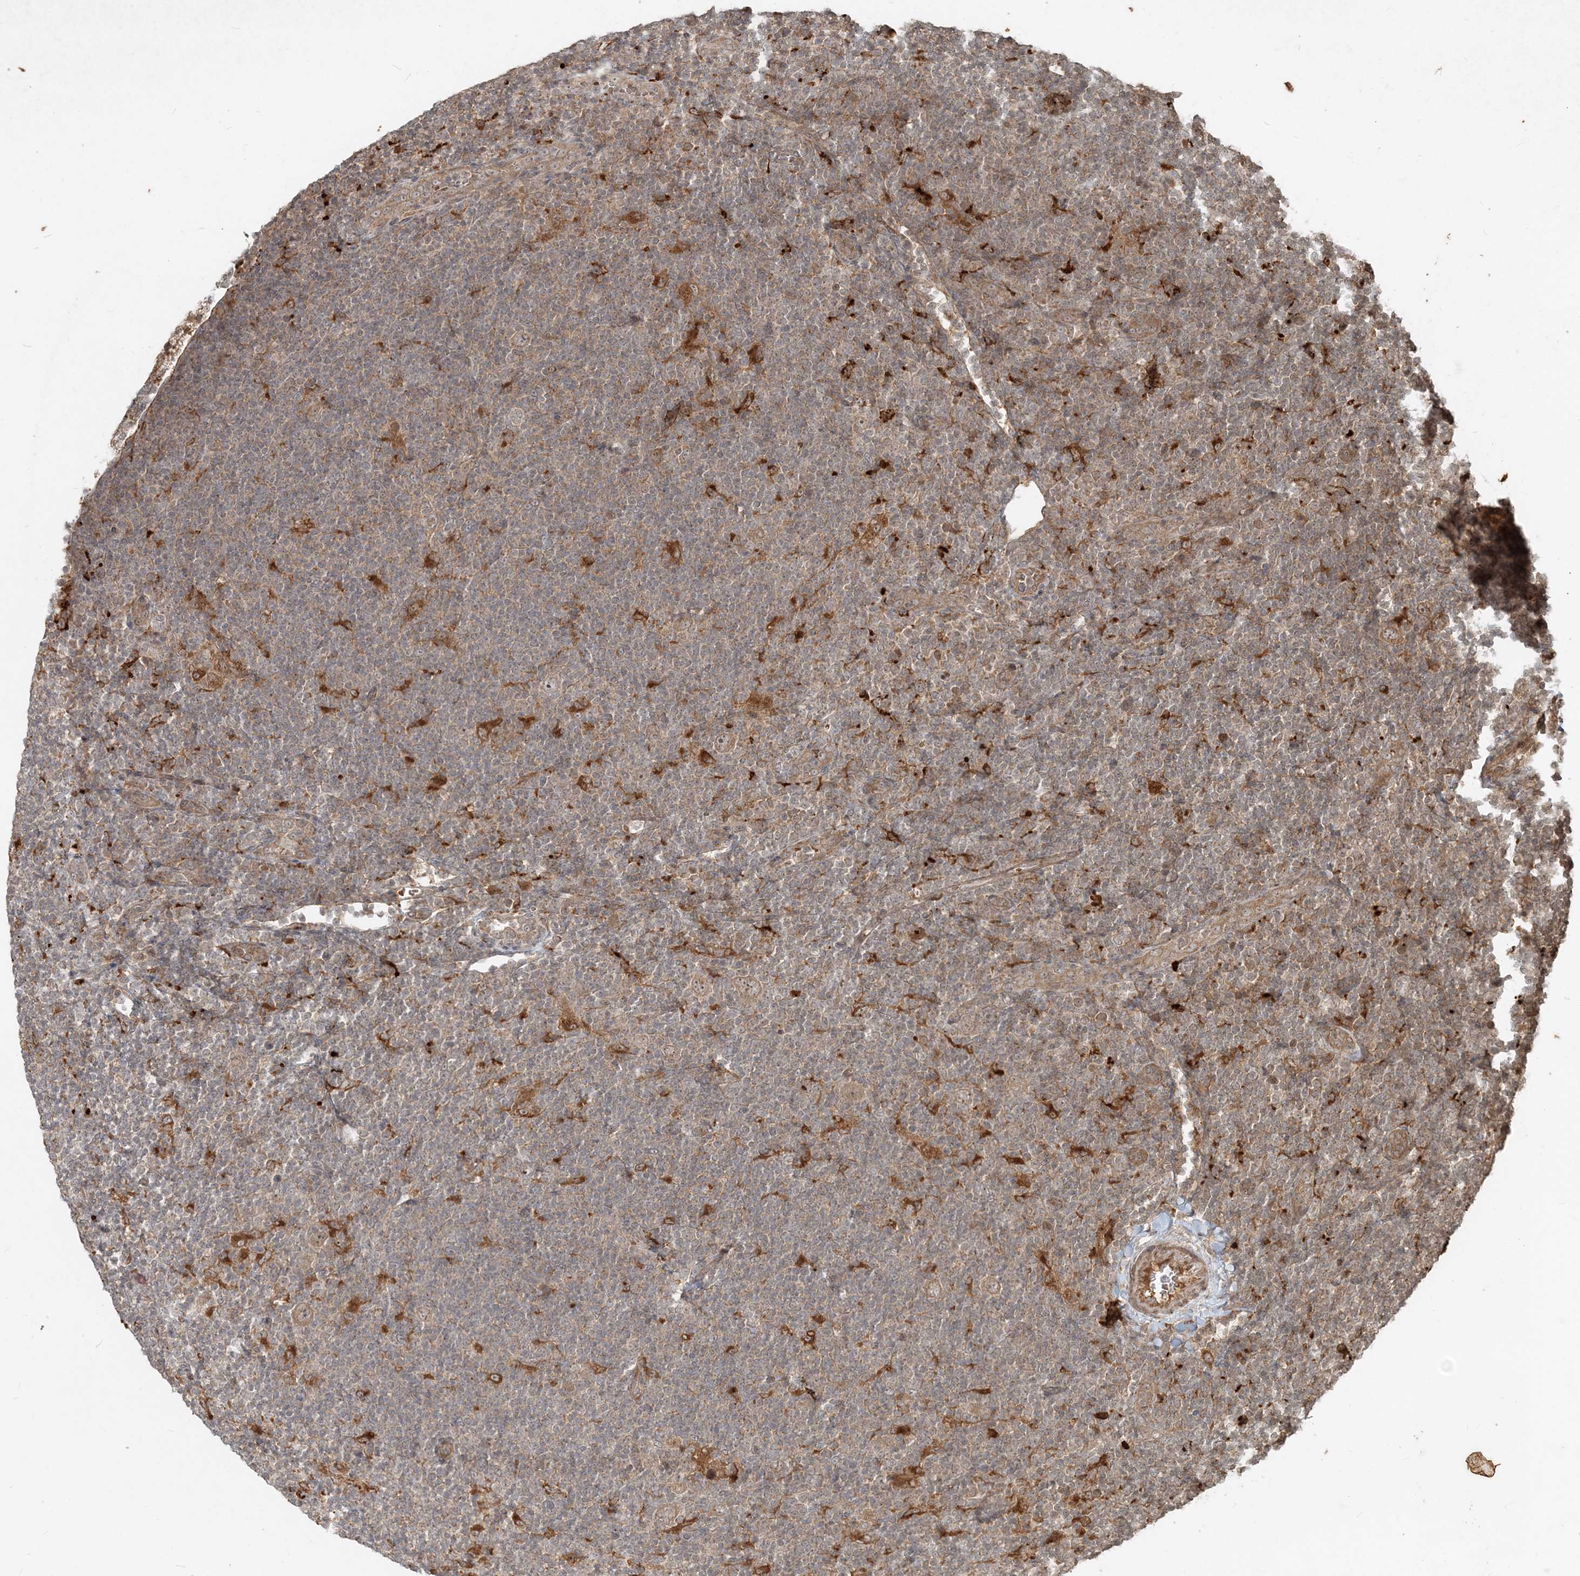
{"staining": {"intensity": "weak", "quantity": "25%-75%", "location": "cytoplasmic/membranous"}, "tissue": "lymphoma", "cell_type": "Tumor cells", "image_type": "cancer", "snomed": [{"axis": "morphology", "description": "Hodgkin's disease, NOS"}, {"axis": "topography", "description": "Lymph node"}], "caption": "Hodgkin's disease stained with IHC shows weak cytoplasmic/membranous staining in approximately 25%-75% of tumor cells.", "gene": "NARS1", "patient": {"sex": "female", "age": 57}}